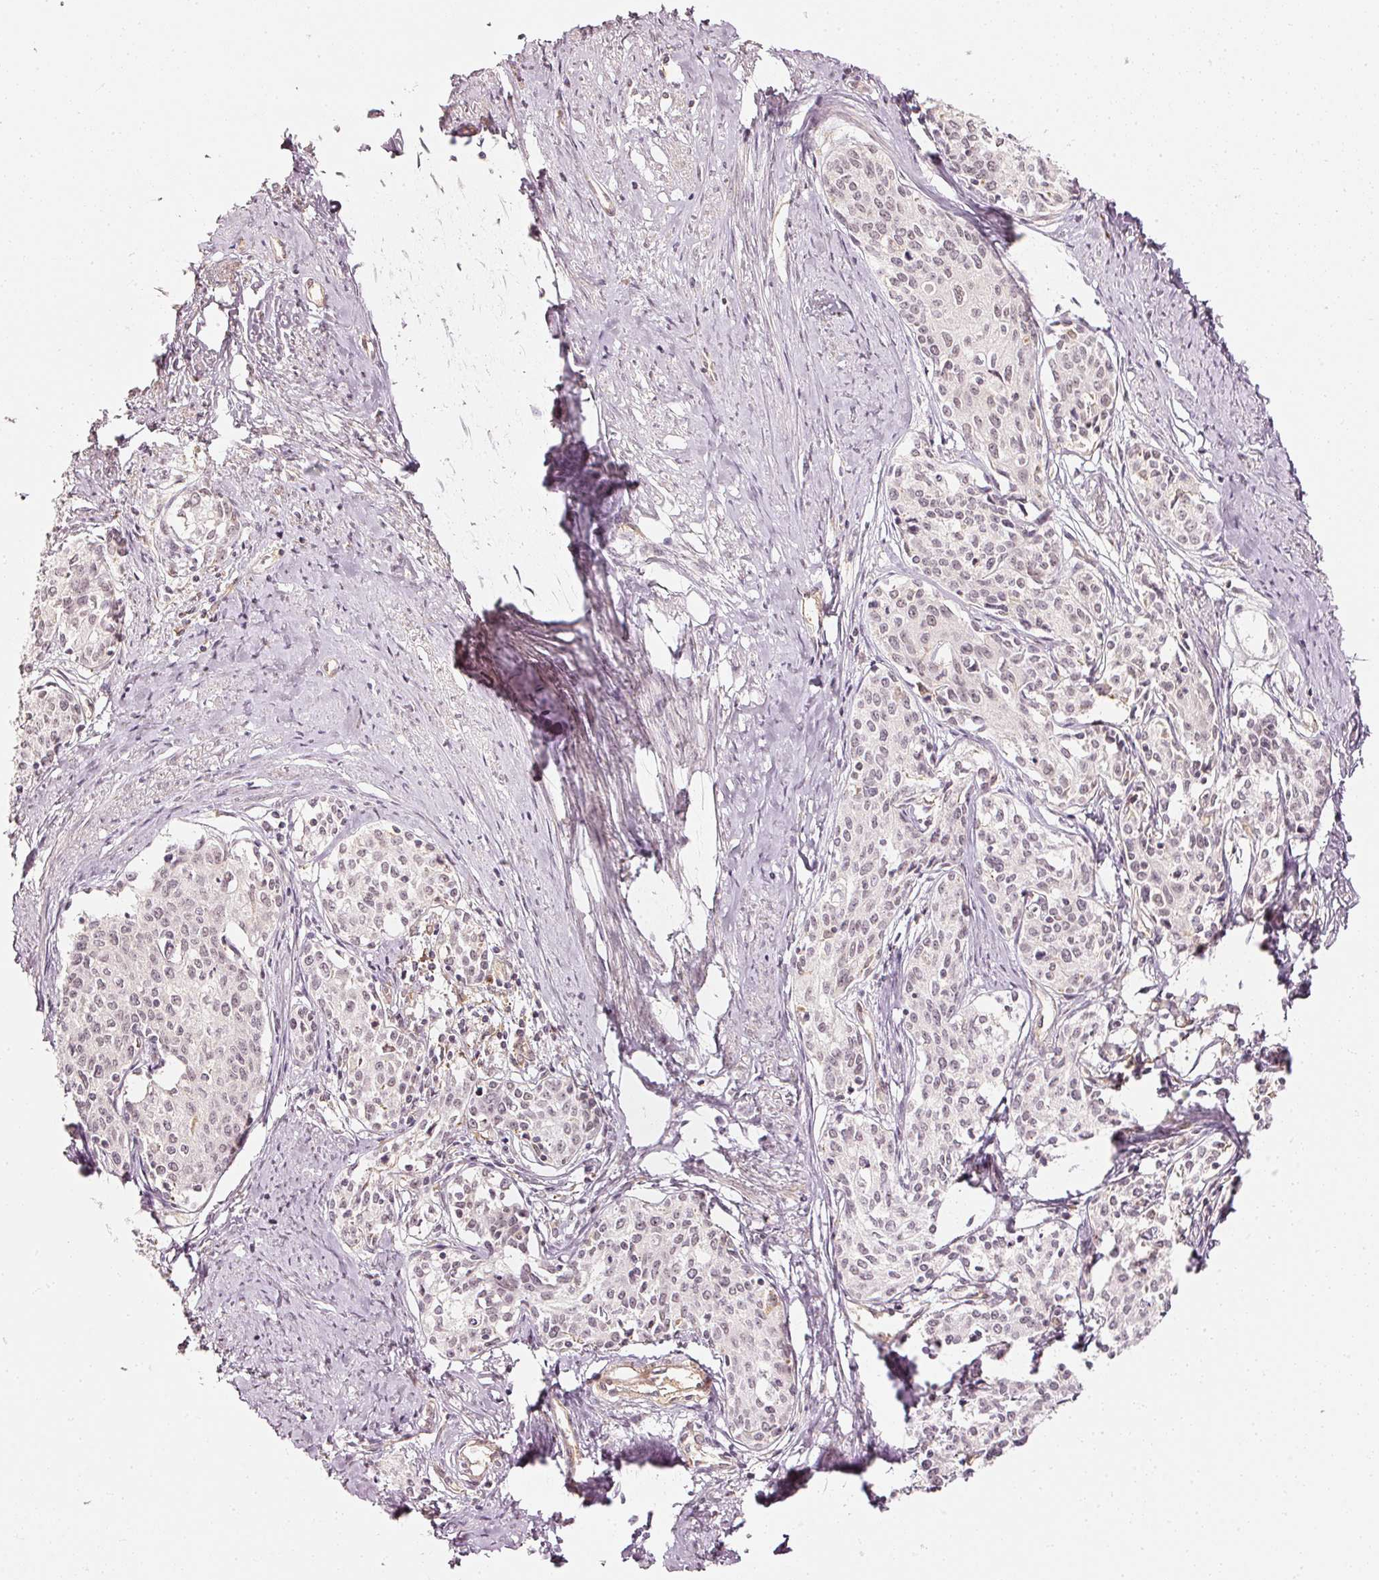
{"staining": {"intensity": "negative", "quantity": "none", "location": "none"}, "tissue": "cervical cancer", "cell_type": "Tumor cells", "image_type": "cancer", "snomed": [{"axis": "morphology", "description": "Squamous cell carcinoma, NOS"}, {"axis": "morphology", "description": "Adenocarcinoma, NOS"}, {"axis": "topography", "description": "Cervix"}], "caption": "The micrograph reveals no staining of tumor cells in cervical cancer (adenocarcinoma). (DAB (3,3'-diaminobenzidine) immunohistochemistry (IHC) visualized using brightfield microscopy, high magnification).", "gene": "DRD2", "patient": {"sex": "female", "age": 52}}